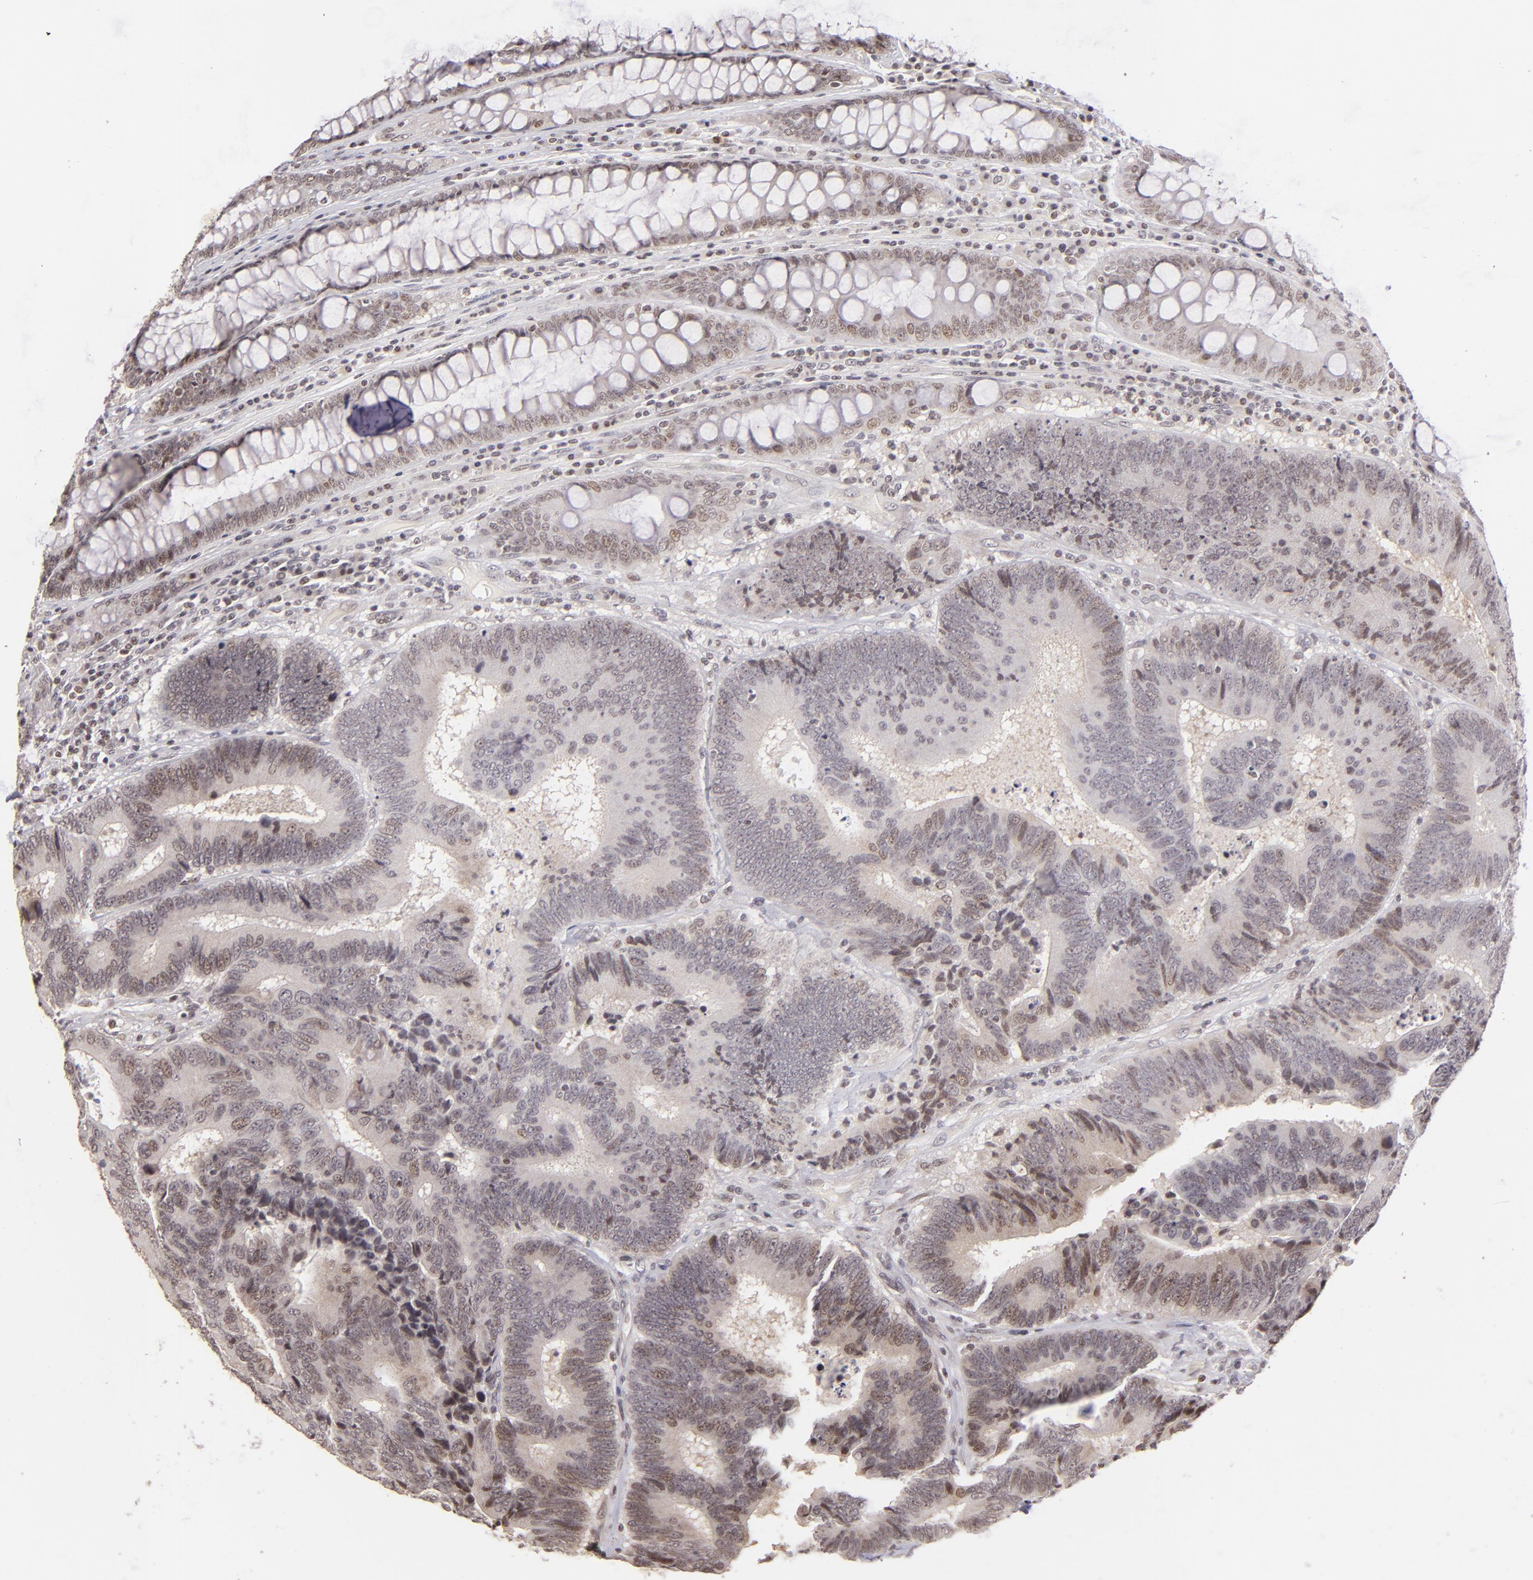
{"staining": {"intensity": "moderate", "quantity": "25%-75%", "location": "nuclear"}, "tissue": "colorectal cancer", "cell_type": "Tumor cells", "image_type": "cancer", "snomed": [{"axis": "morphology", "description": "Normal tissue, NOS"}, {"axis": "morphology", "description": "Adenocarcinoma, NOS"}, {"axis": "topography", "description": "Colon"}], "caption": "Protein expression analysis of human colorectal adenocarcinoma reveals moderate nuclear staining in about 25%-75% of tumor cells.", "gene": "RARB", "patient": {"sex": "female", "age": 78}}